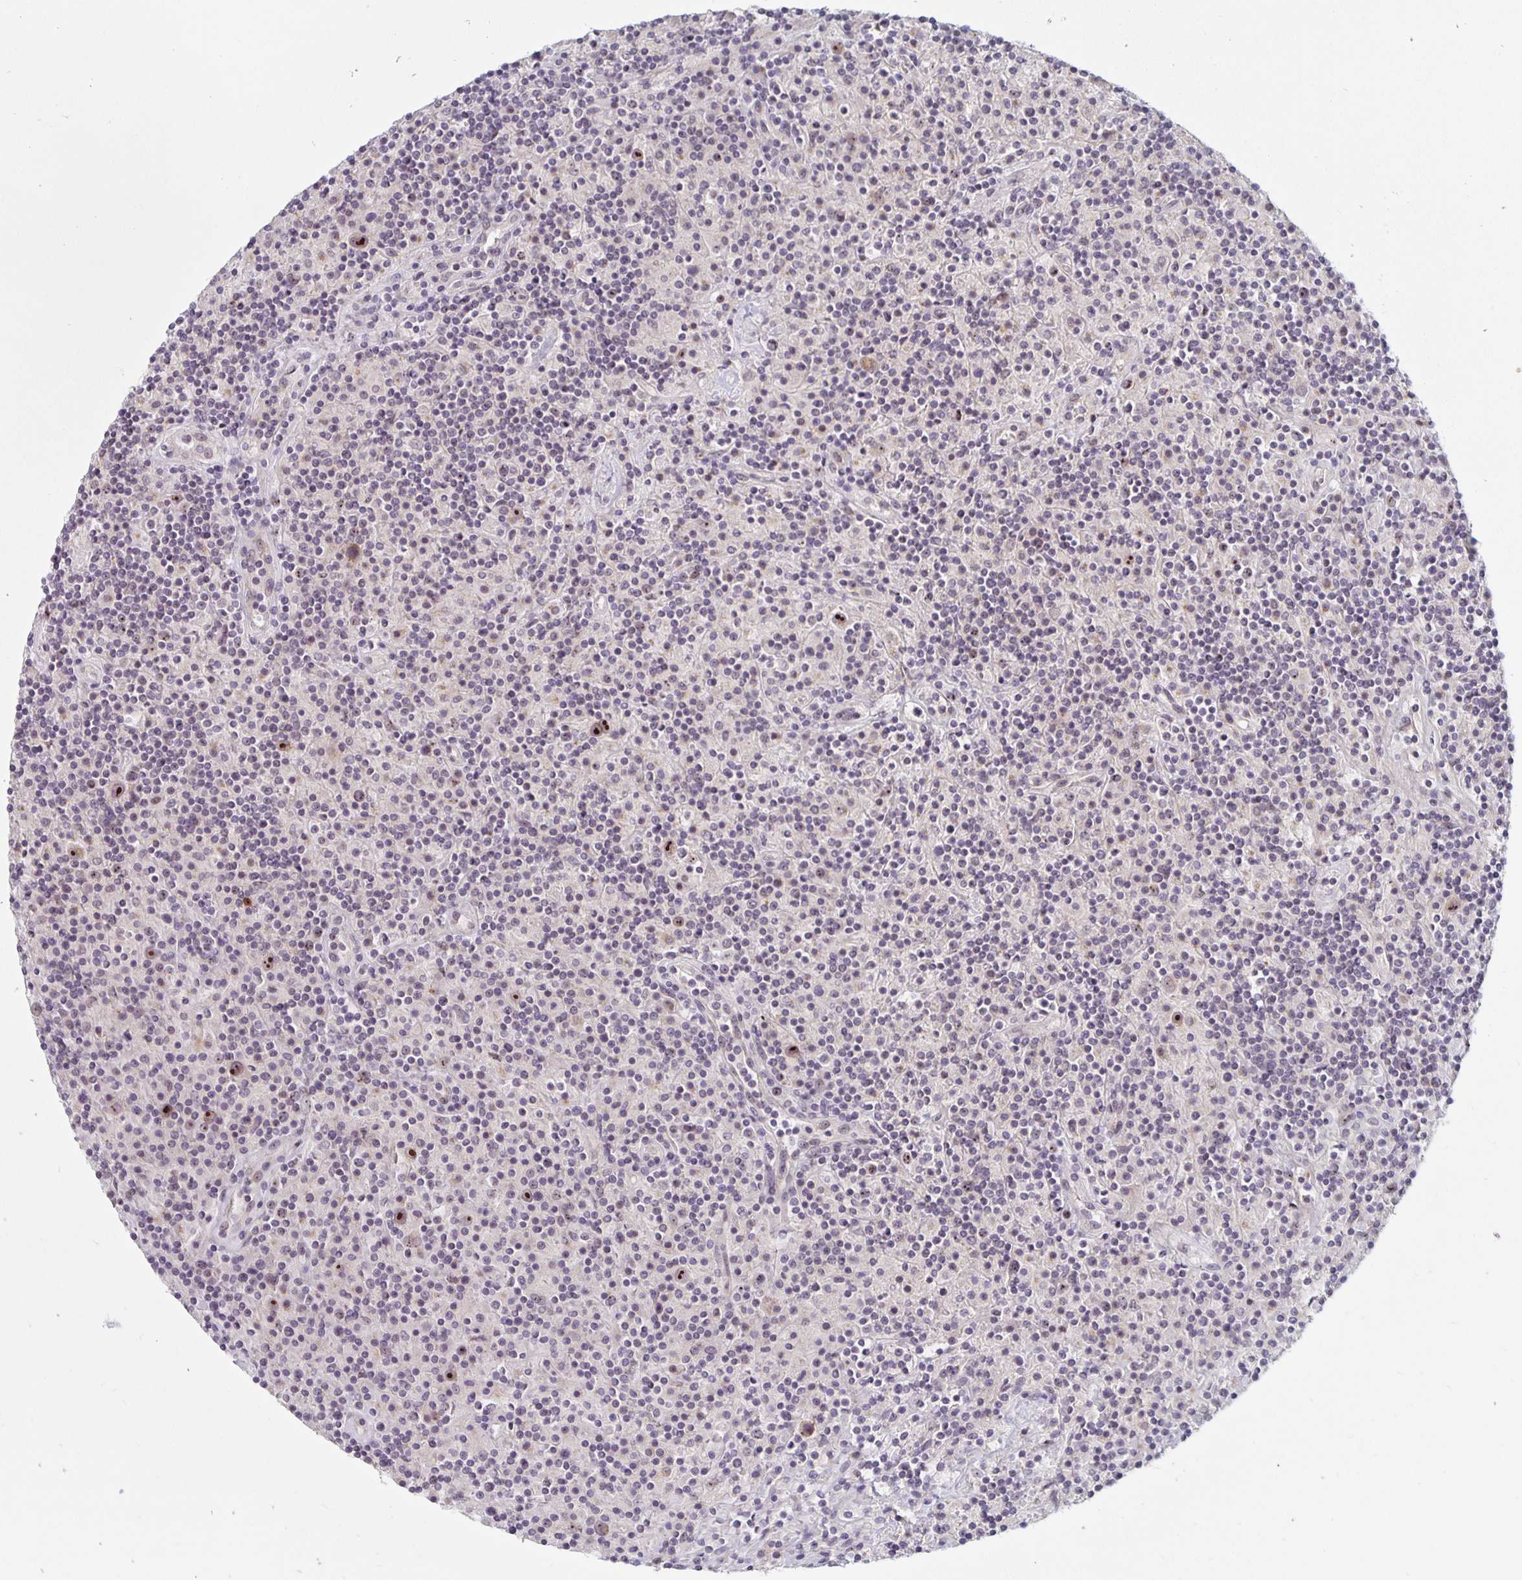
{"staining": {"intensity": "moderate", "quantity": ">75%", "location": "nuclear"}, "tissue": "lymphoma", "cell_type": "Tumor cells", "image_type": "cancer", "snomed": [{"axis": "morphology", "description": "Hodgkin's disease, NOS"}, {"axis": "topography", "description": "Lymph node"}], "caption": "Hodgkin's disease was stained to show a protein in brown. There is medium levels of moderate nuclear staining in about >75% of tumor cells.", "gene": "NUP85", "patient": {"sex": "male", "age": 70}}